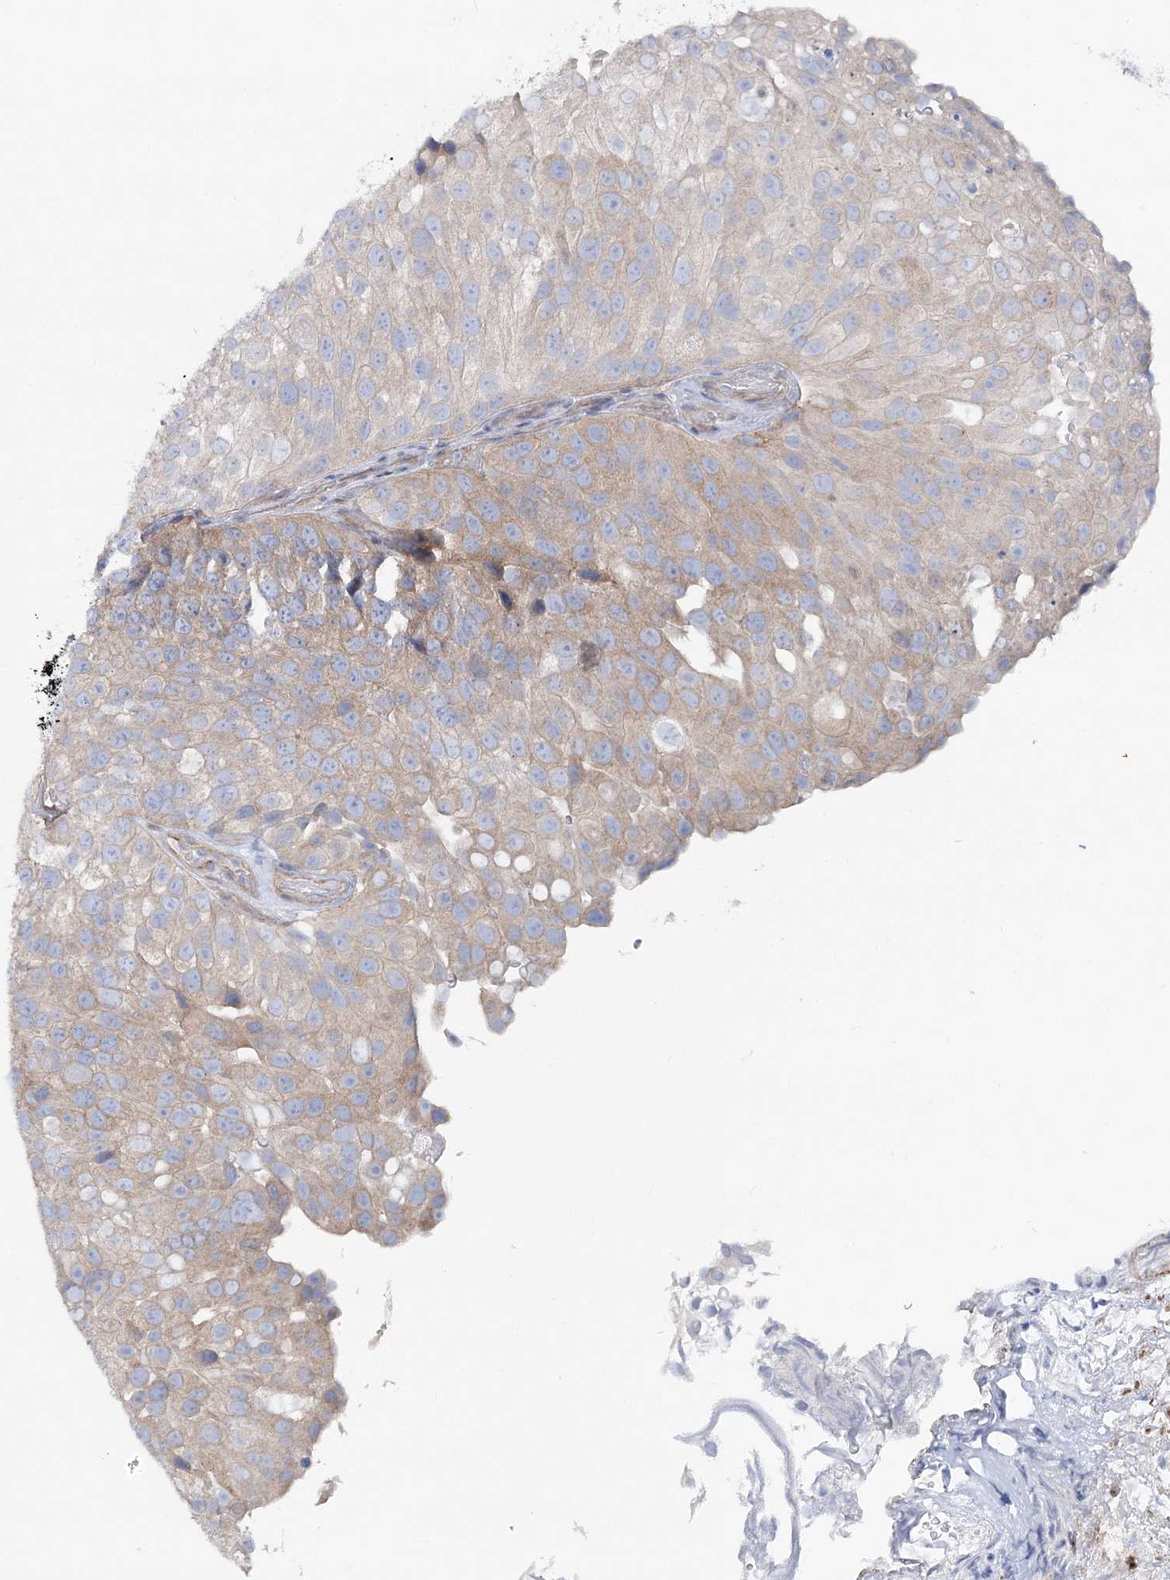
{"staining": {"intensity": "weak", "quantity": "<25%", "location": "cytoplasmic/membranous"}, "tissue": "urothelial cancer", "cell_type": "Tumor cells", "image_type": "cancer", "snomed": [{"axis": "morphology", "description": "Urothelial carcinoma, Low grade"}, {"axis": "topography", "description": "Urinary bladder"}], "caption": "High power microscopy image of an immunohistochemistry image of urothelial carcinoma (low-grade), revealing no significant staining in tumor cells.", "gene": "LARP1B", "patient": {"sex": "male", "age": 78}}